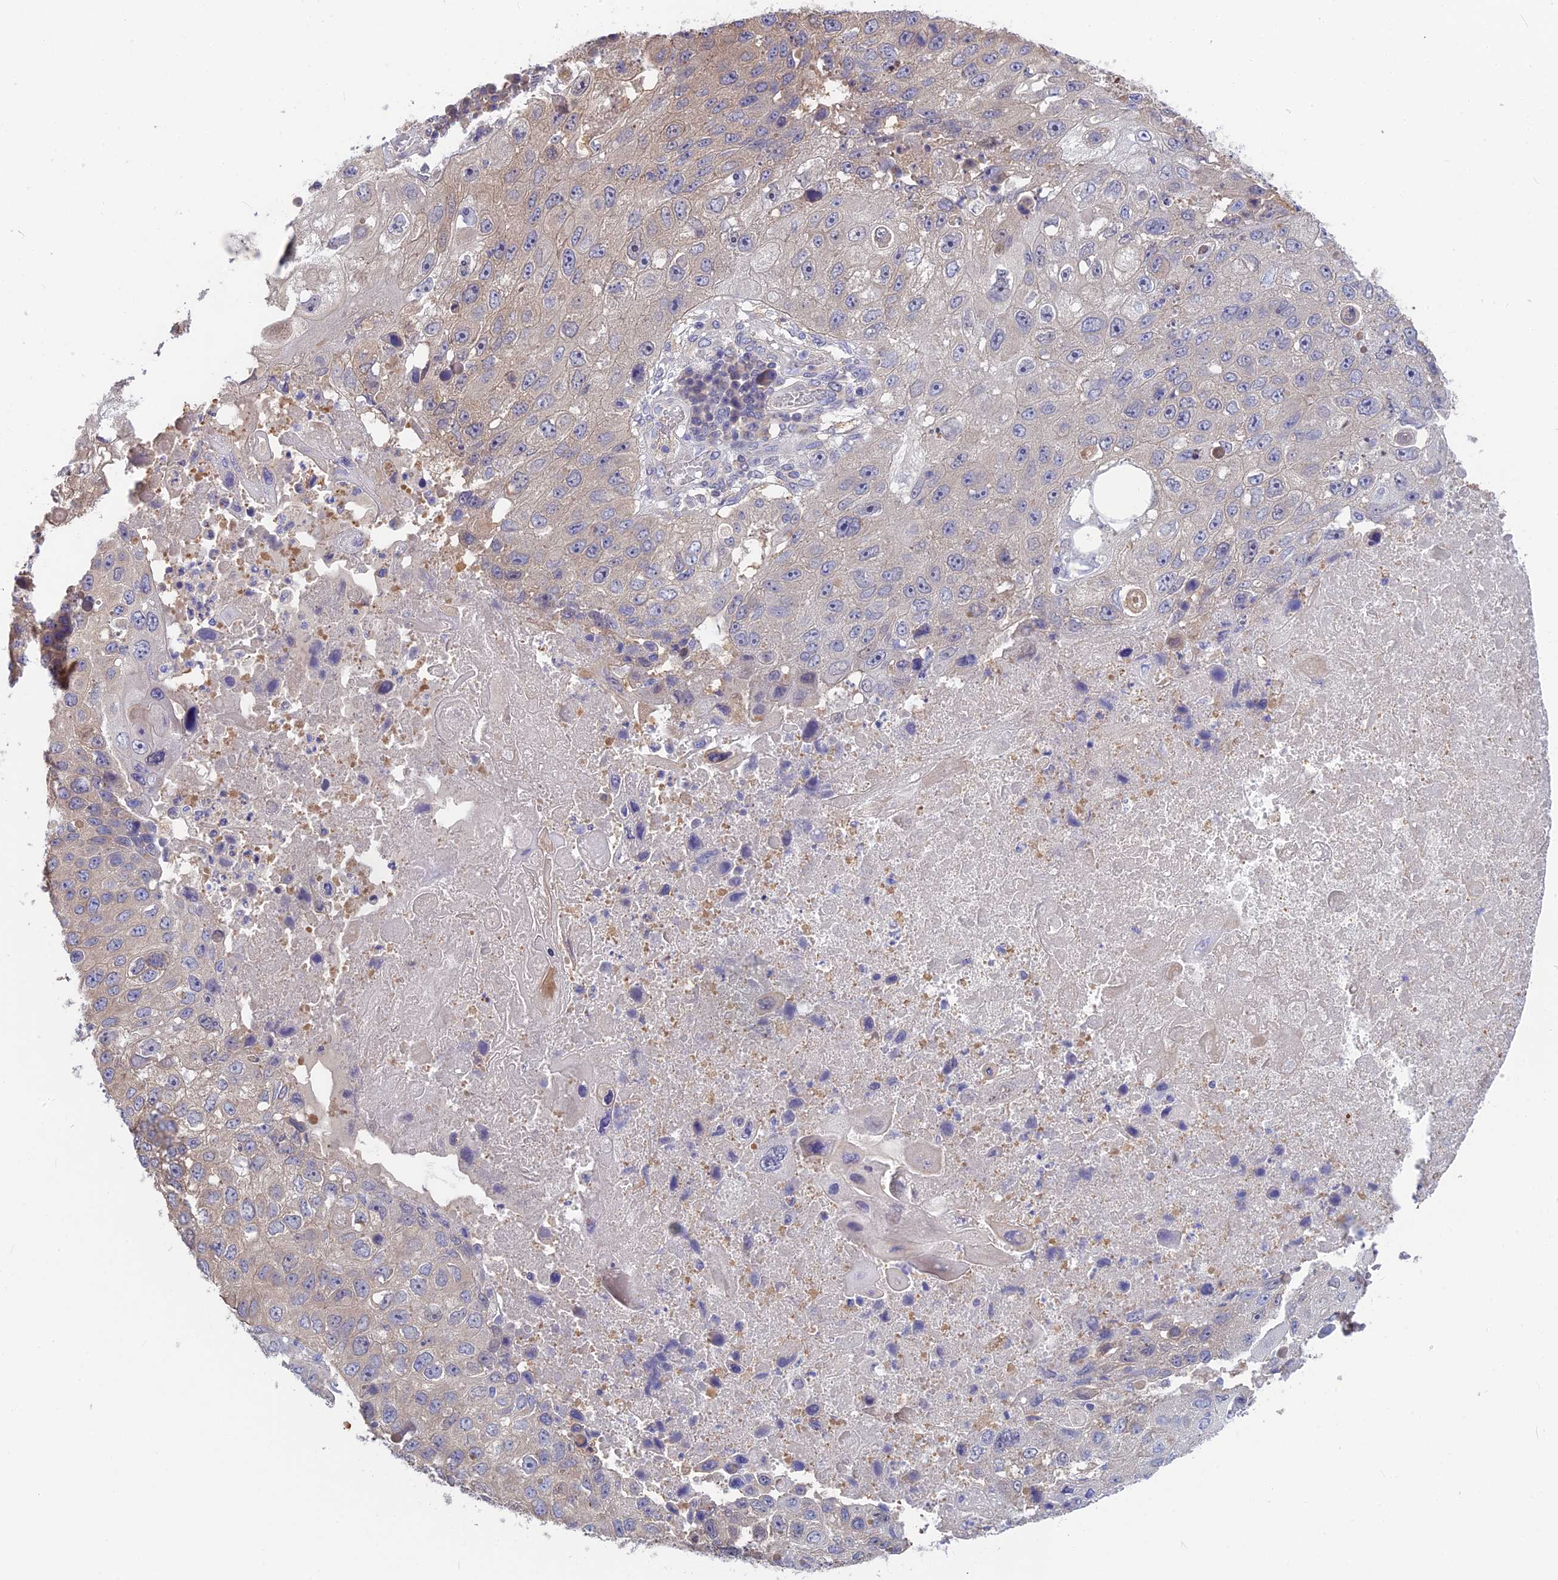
{"staining": {"intensity": "negative", "quantity": "none", "location": "none"}, "tissue": "lung cancer", "cell_type": "Tumor cells", "image_type": "cancer", "snomed": [{"axis": "morphology", "description": "Squamous cell carcinoma, NOS"}, {"axis": "topography", "description": "Lung"}], "caption": "Micrograph shows no significant protein expression in tumor cells of squamous cell carcinoma (lung).", "gene": "SNAP91", "patient": {"sex": "male", "age": 61}}